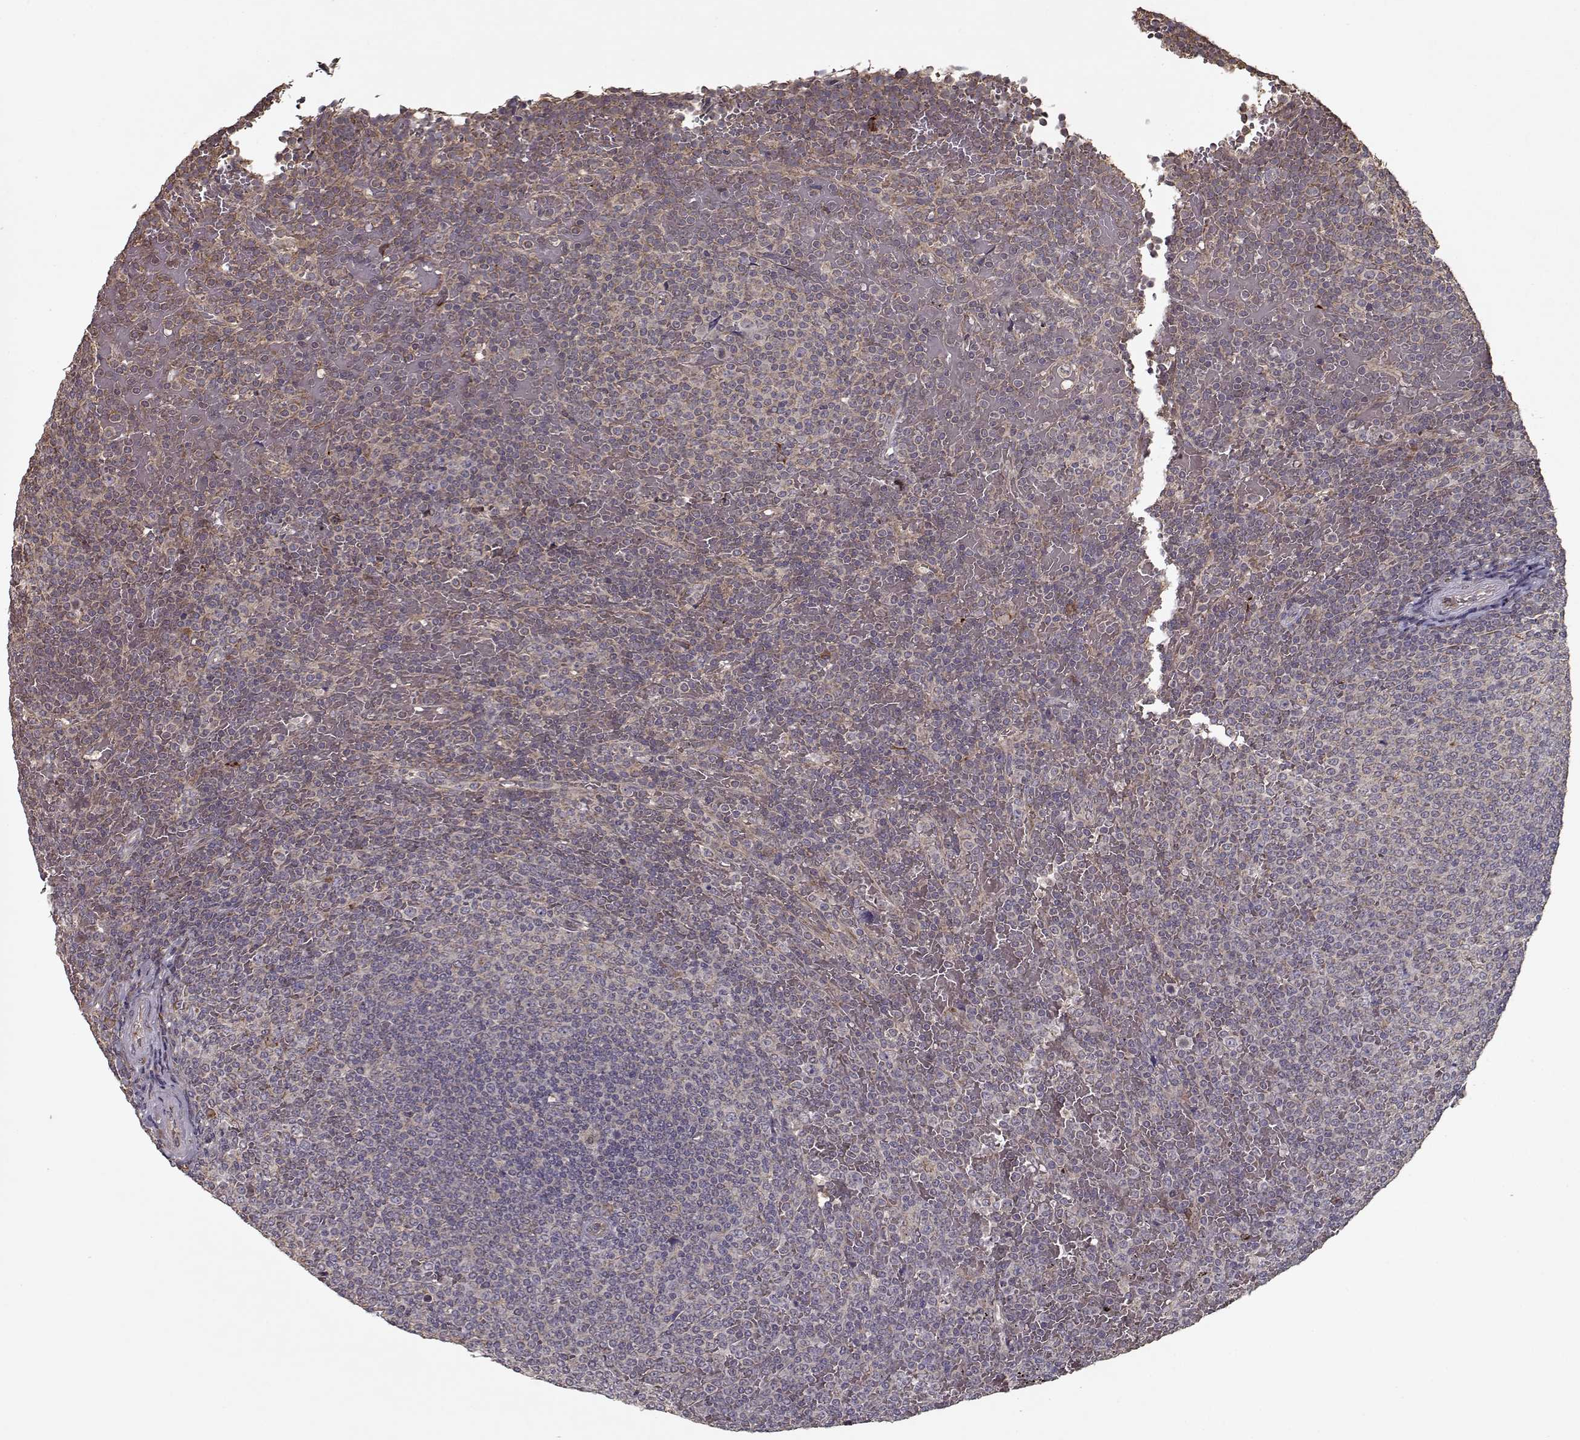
{"staining": {"intensity": "weak", "quantity": ">75%", "location": "cytoplasmic/membranous"}, "tissue": "lymphoma", "cell_type": "Tumor cells", "image_type": "cancer", "snomed": [{"axis": "morphology", "description": "Malignant lymphoma, non-Hodgkin's type, Low grade"}, {"axis": "topography", "description": "Spleen"}], "caption": "Weak cytoplasmic/membranous staining is identified in approximately >75% of tumor cells in lymphoma.", "gene": "IMMP1L", "patient": {"sex": "female", "age": 77}}